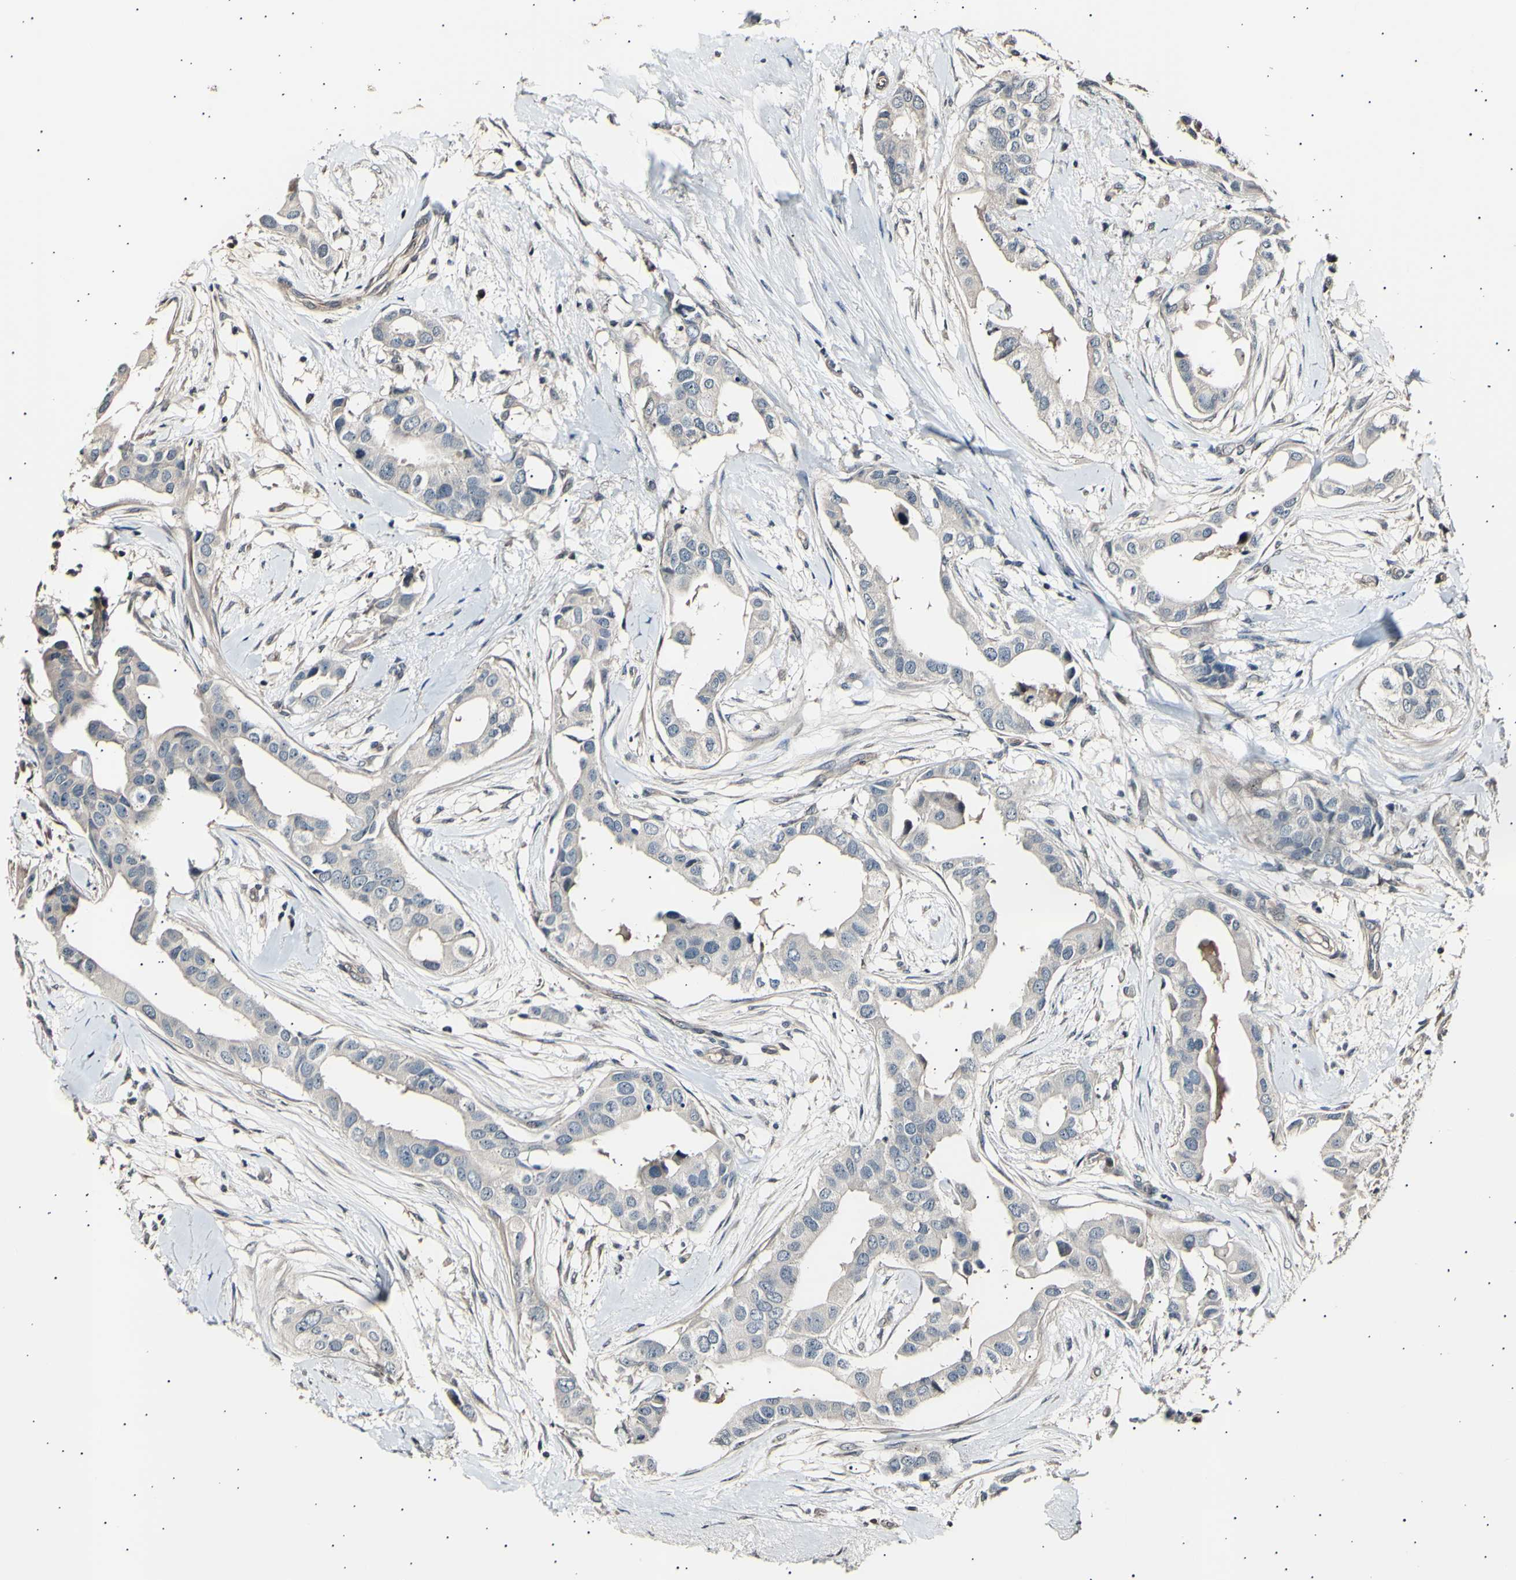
{"staining": {"intensity": "weak", "quantity": "25%-75%", "location": "cytoplasmic/membranous"}, "tissue": "breast cancer", "cell_type": "Tumor cells", "image_type": "cancer", "snomed": [{"axis": "morphology", "description": "Duct carcinoma"}, {"axis": "topography", "description": "Breast"}], "caption": "Protein staining reveals weak cytoplasmic/membranous positivity in about 25%-75% of tumor cells in breast cancer.", "gene": "AK1", "patient": {"sex": "female", "age": 40}}